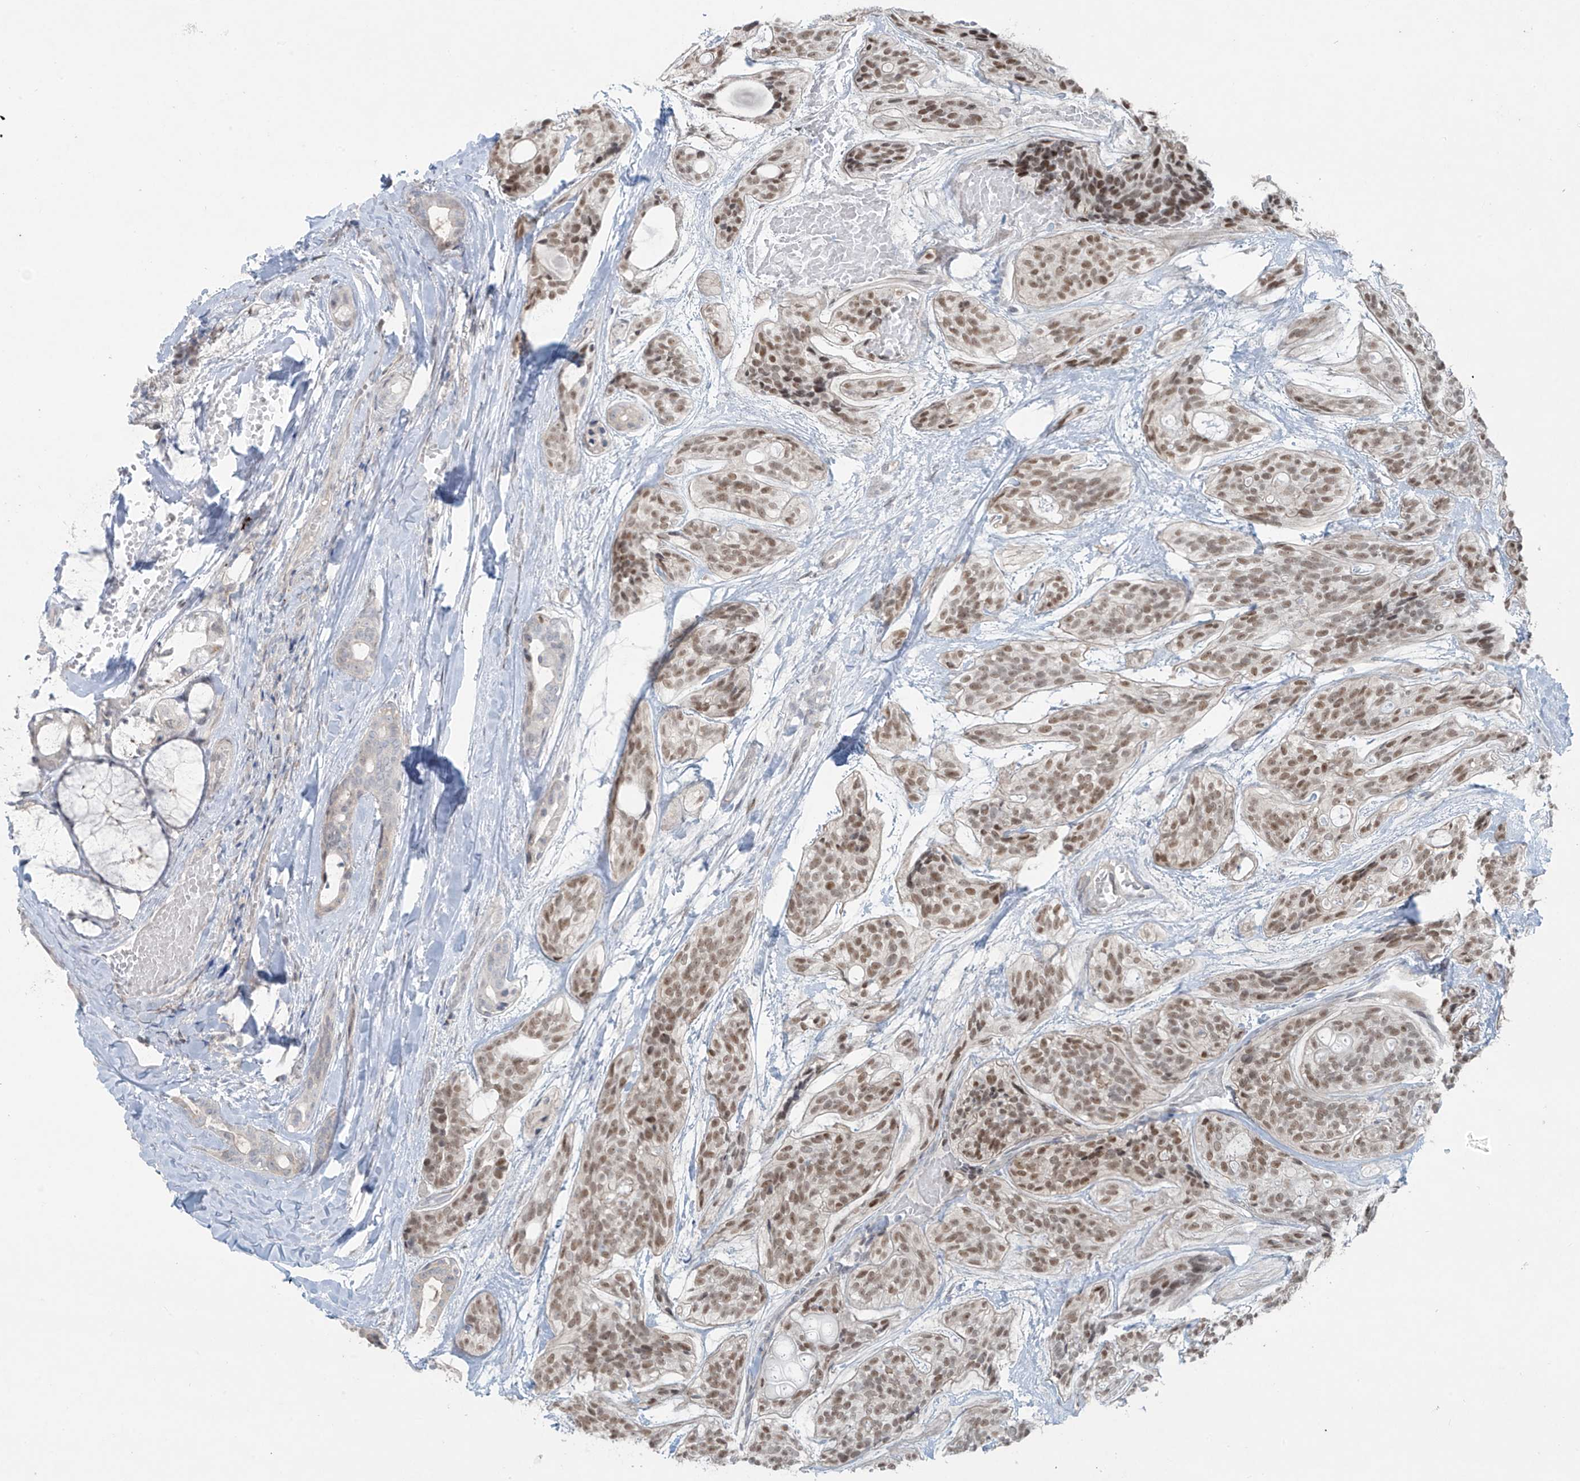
{"staining": {"intensity": "moderate", "quantity": ">75%", "location": "nuclear"}, "tissue": "head and neck cancer", "cell_type": "Tumor cells", "image_type": "cancer", "snomed": [{"axis": "morphology", "description": "Adenocarcinoma, NOS"}, {"axis": "topography", "description": "Head-Neck"}], "caption": "Protein expression analysis of human adenocarcinoma (head and neck) reveals moderate nuclear expression in about >75% of tumor cells.", "gene": "PPAT", "patient": {"sex": "male", "age": 66}}